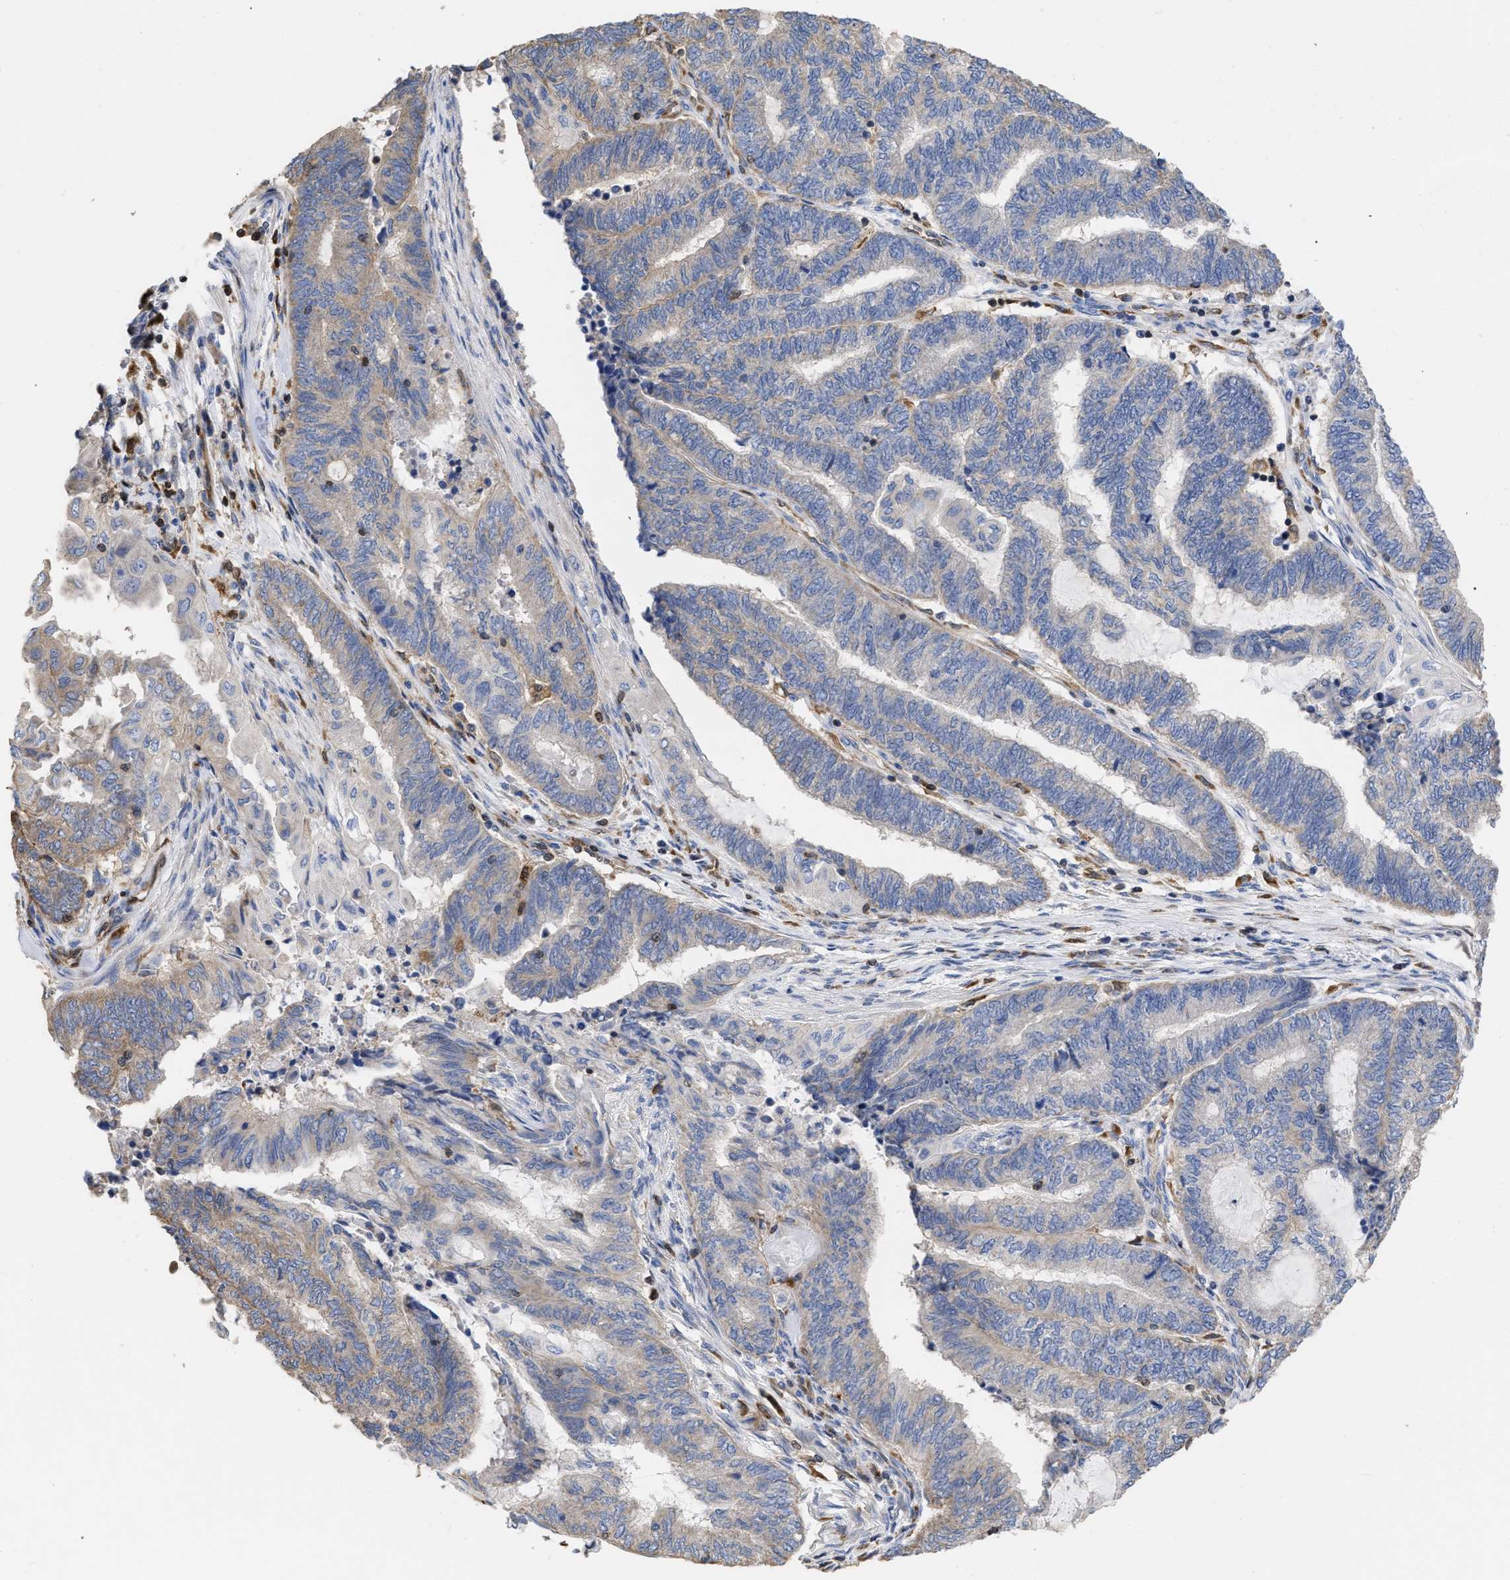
{"staining": {"intensity": "weak", "quantity": "<25%", "location": "cytoplasmic/membranous"}, "tissue": "endometrial cancer", "cell_type": "Tumor cells", "image_type": "cancer", "snomed": [{"axis": "morphology", "description": "Adenocarcinoma, NOS"}, {"axis": "topography", "description": "Uterus"}, {"axis": "topography", "description": "Endometrium"}], "caption": "Immunohistochemical staining of human endometrial cancer demonstrates no significant expression in tumor cells.", "gene": "GIMAP4", "patient": {"sex": "female", "age": 70}}